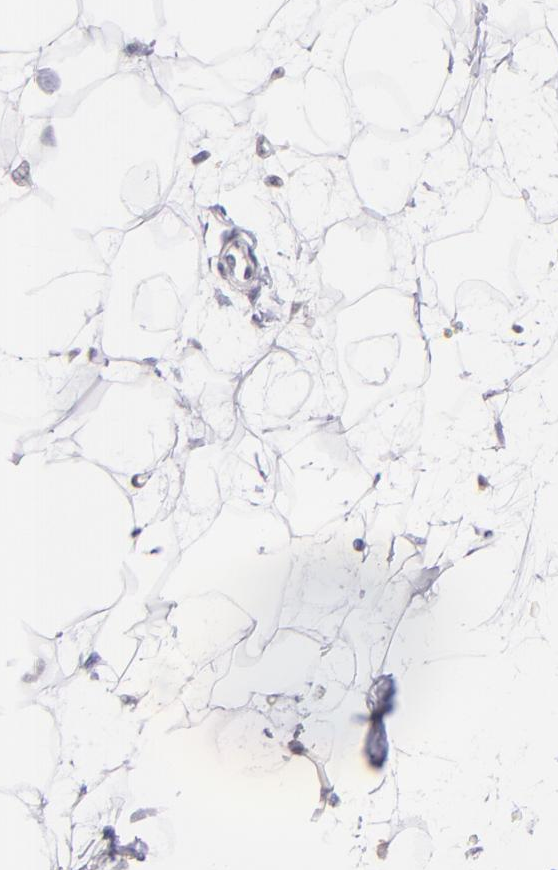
{"staining": {"intensity": "negative", "quantity": "none", "location": "none"}, "tissue": "breast", "cell_type": "Adipocytes", "image_type": "normal", "snomed": [{"axis": "morphology", "description": "Normal tissue, NOS"}, {"axis": "topography", "description": "Breast"}], "caption": "Immunohistochemical staining of benign human breast exhibits no significant positivity in adipocytes.", "gene": "IL2RA", "patient": {"sex": "female", "age": 23}}